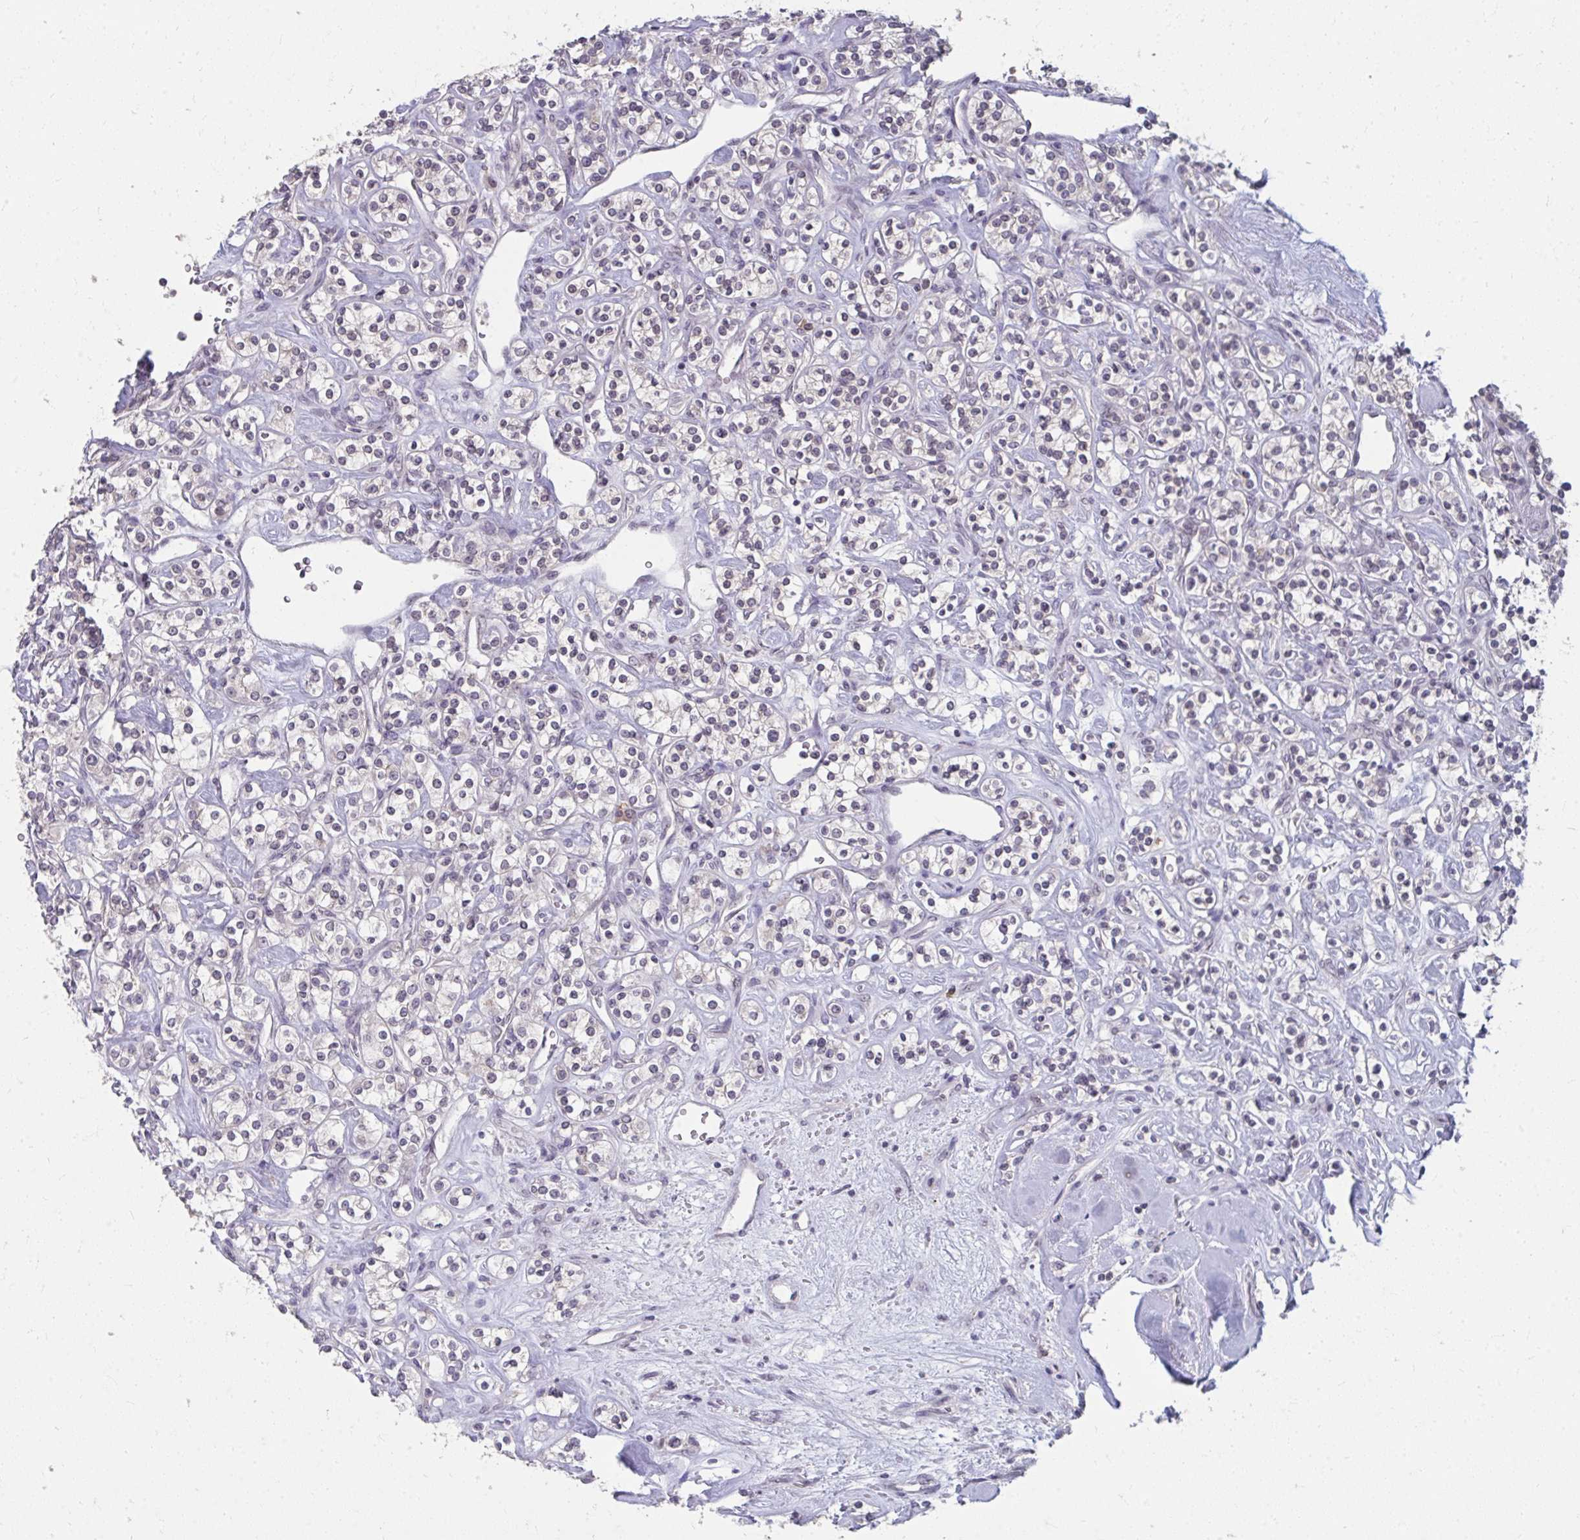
{"staining": {"intensity": "negative", "quantity": "none", "location": "none"}, "tissue": "renal cancer", "cell_type": "Tumor cells", "image_type": "cancer", "snomed": [{"axis": "morphology", "description": "Adenocarcinoma, NOS"}, {"axis": "topography", "description": "Kidney"}], "caption": "A high-resolution photomicrograph shows immunohistochemistry staining of renal cancer (adenocarcinoma), which demonstrates no significant staining in tumor cells. (DAB immunohistochemistry, high magnification).", "gene": "NUP133", "patient": {"sex": "male", "age": 77}}